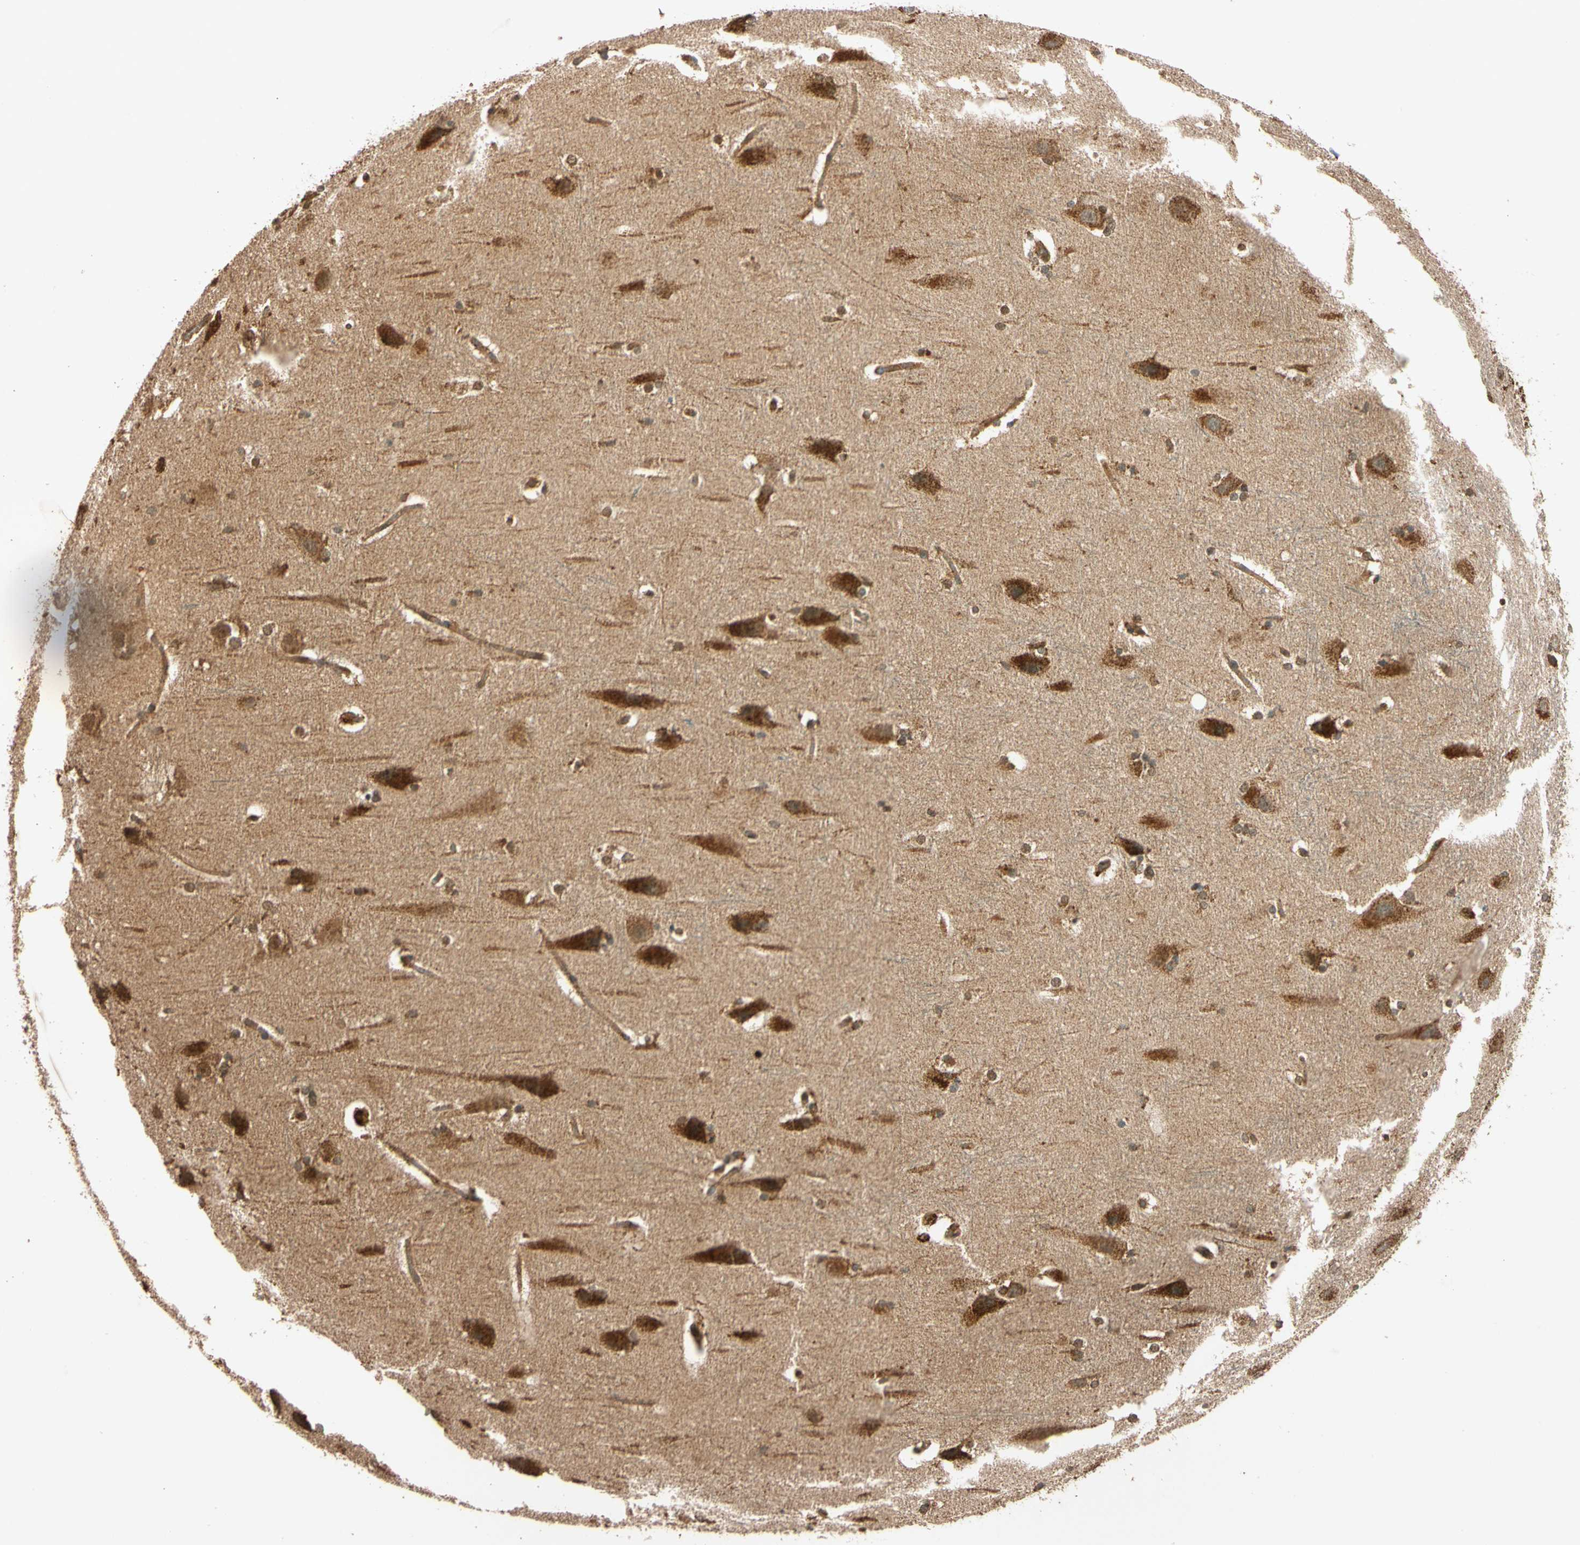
{"staining": {"intensity": "strong", "quantity": ">75%", "location": "cytoplasmic/membranous"}, "tissue": "hippocampus", "cell_type": "Glial cells", "image_type": "normal", "snomed": [{"axis": "morphology", "description": "Normal tissue, NOS"}, {"axis": "topography", "description": "Hippocampus"}], "caption": "High-magnification brightfield microscopy of normal hippocampus stained with DAB (brown) and counterstained with hematoxylin (blue). glial cells exhibit strong cytoplasmic/membranous staining is present in about>75% of cells. (Brightfield microscopy of DAB IHC at high magnification).", "gene": "MAPK1", "patient": {"sex": "female", "age": 19}}